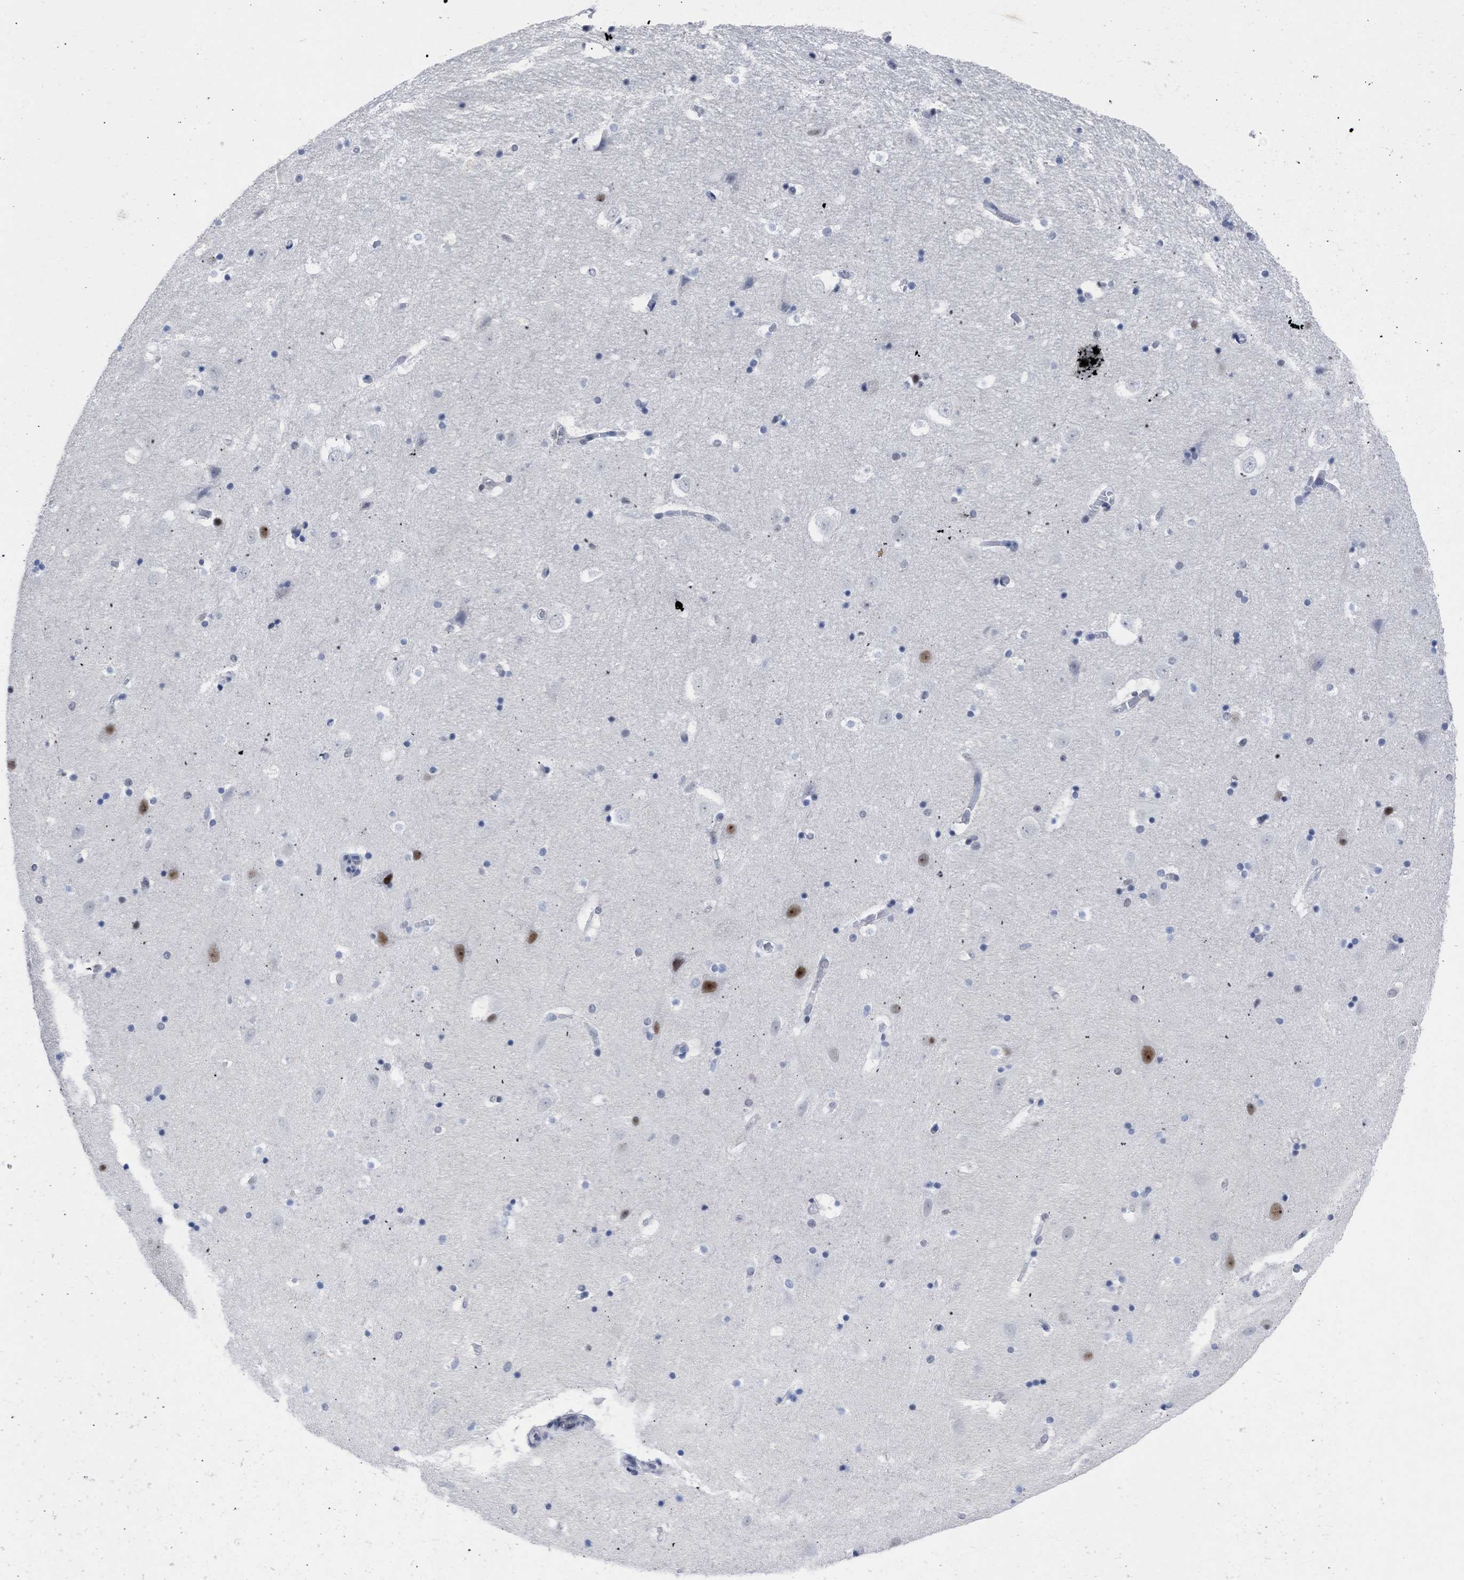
{"staining": {"intensity": "negative", "quantity": "none", "location": "none"}, "tissue": "hippocampus", "cell_type": "Glial cells", "image_type": "normal", "snomed": [{"axis": "morphology", "description": "Normal tissue, NOS"}, {"axis": "topography", "description": "Hippocampus"}], "caption": "The histopathology image demonstrates no significant staining in glial cells of hippocampus. The staining is performed using DAB brown chromogen with nuclei counter-stained in using hematoxylin.", "gene": "DDX41", "patient": {"sex": "male", "age": 45}}